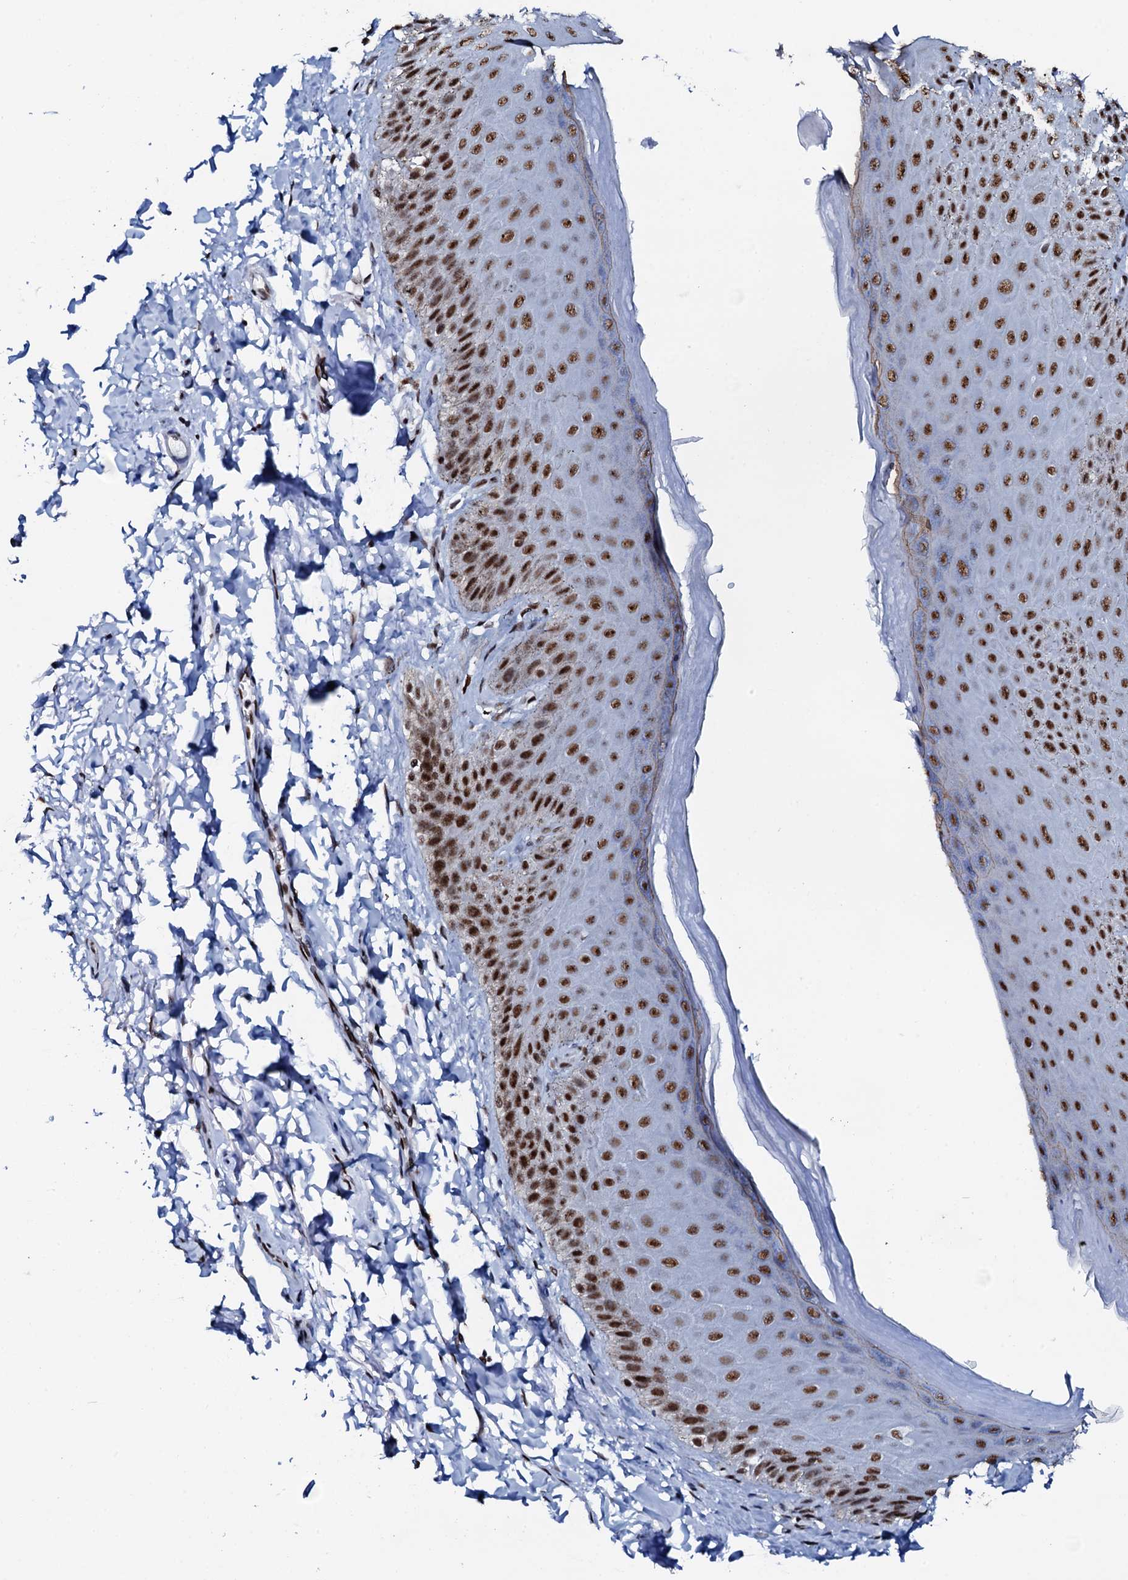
{"staining": {"intensity": "strong", "quantity": ">75%", "location": "nuclear"}, "tissue": "skin", "cell_type": "Epidermal cells", "image_type": "normal", "snomed": [{"axis": "morphology", "description": "Normal tissue, NOS"}, {"axis": "topography", "description": "Anal"}], "caption": "This image demonstrates IHC staining of normal human skin, with high strong nuclear expression in approximately >75% of epidermal cells.", "gene": "NKAPD1", "patient": {"sex": "male", "age": 44}}